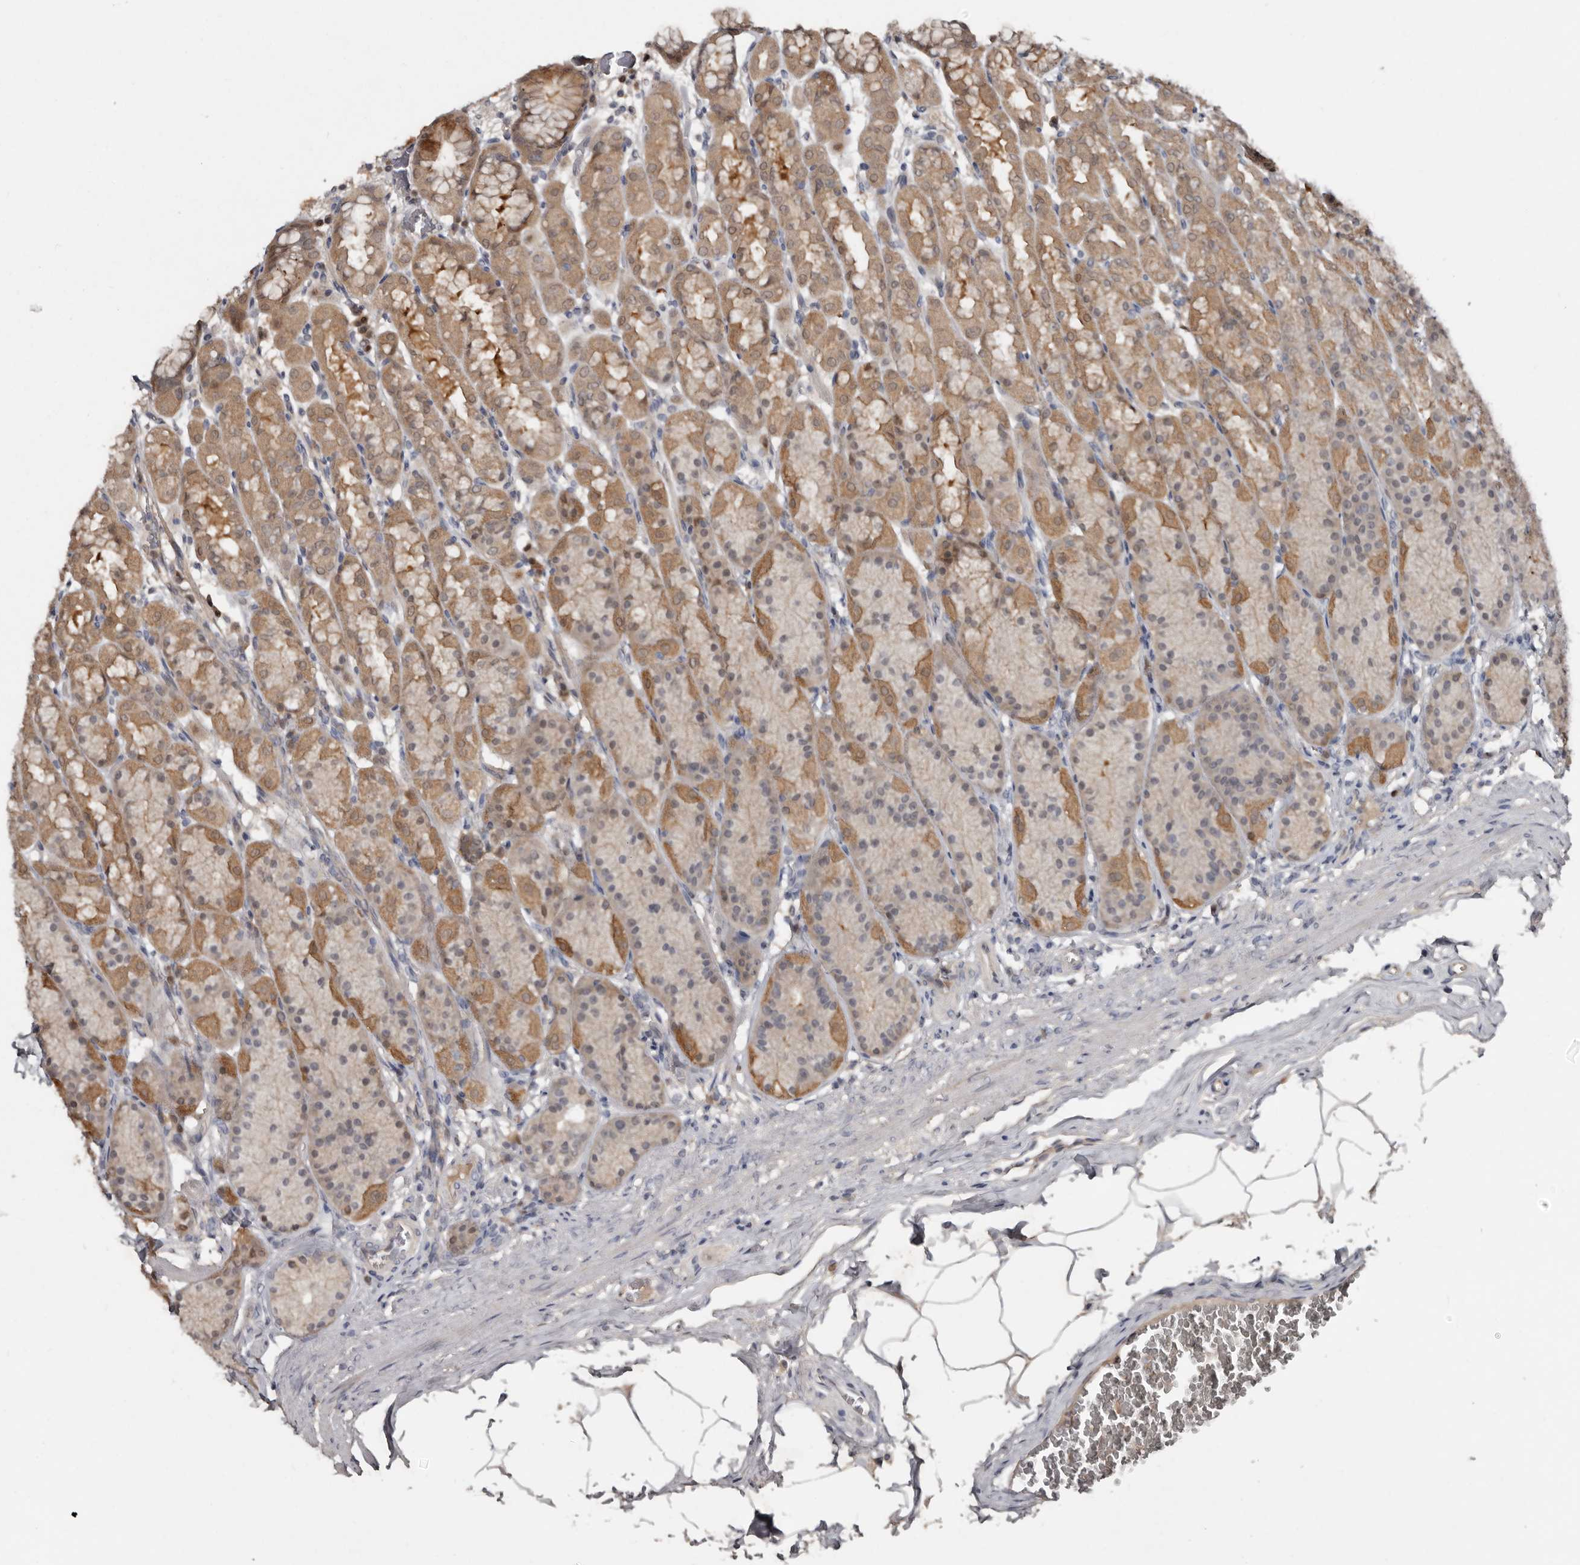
{"staining": {"intensity": "moderate", "quantity": "25%-75%", "location": "cytoplasmic/membranous"}, "tissue": "stomach", "cell_type": "Glandular cells", "image_type": "normal", "snomed": [{"axis": "morphology", "description": "Normal tissue, NOS"}, {"axis": "topography", "description": "Stomach"}], "caption": "Glandular cells display moderate cytoplasmic/membranous staining in about 25%-75% of cells in unremarkable stomach. (DAB (3,3'-diaminobenzidine) IHC with brightfield microscopy, high magnification).", "gene": "RBKS", "patient": {"sex": "male", "age": 42}}